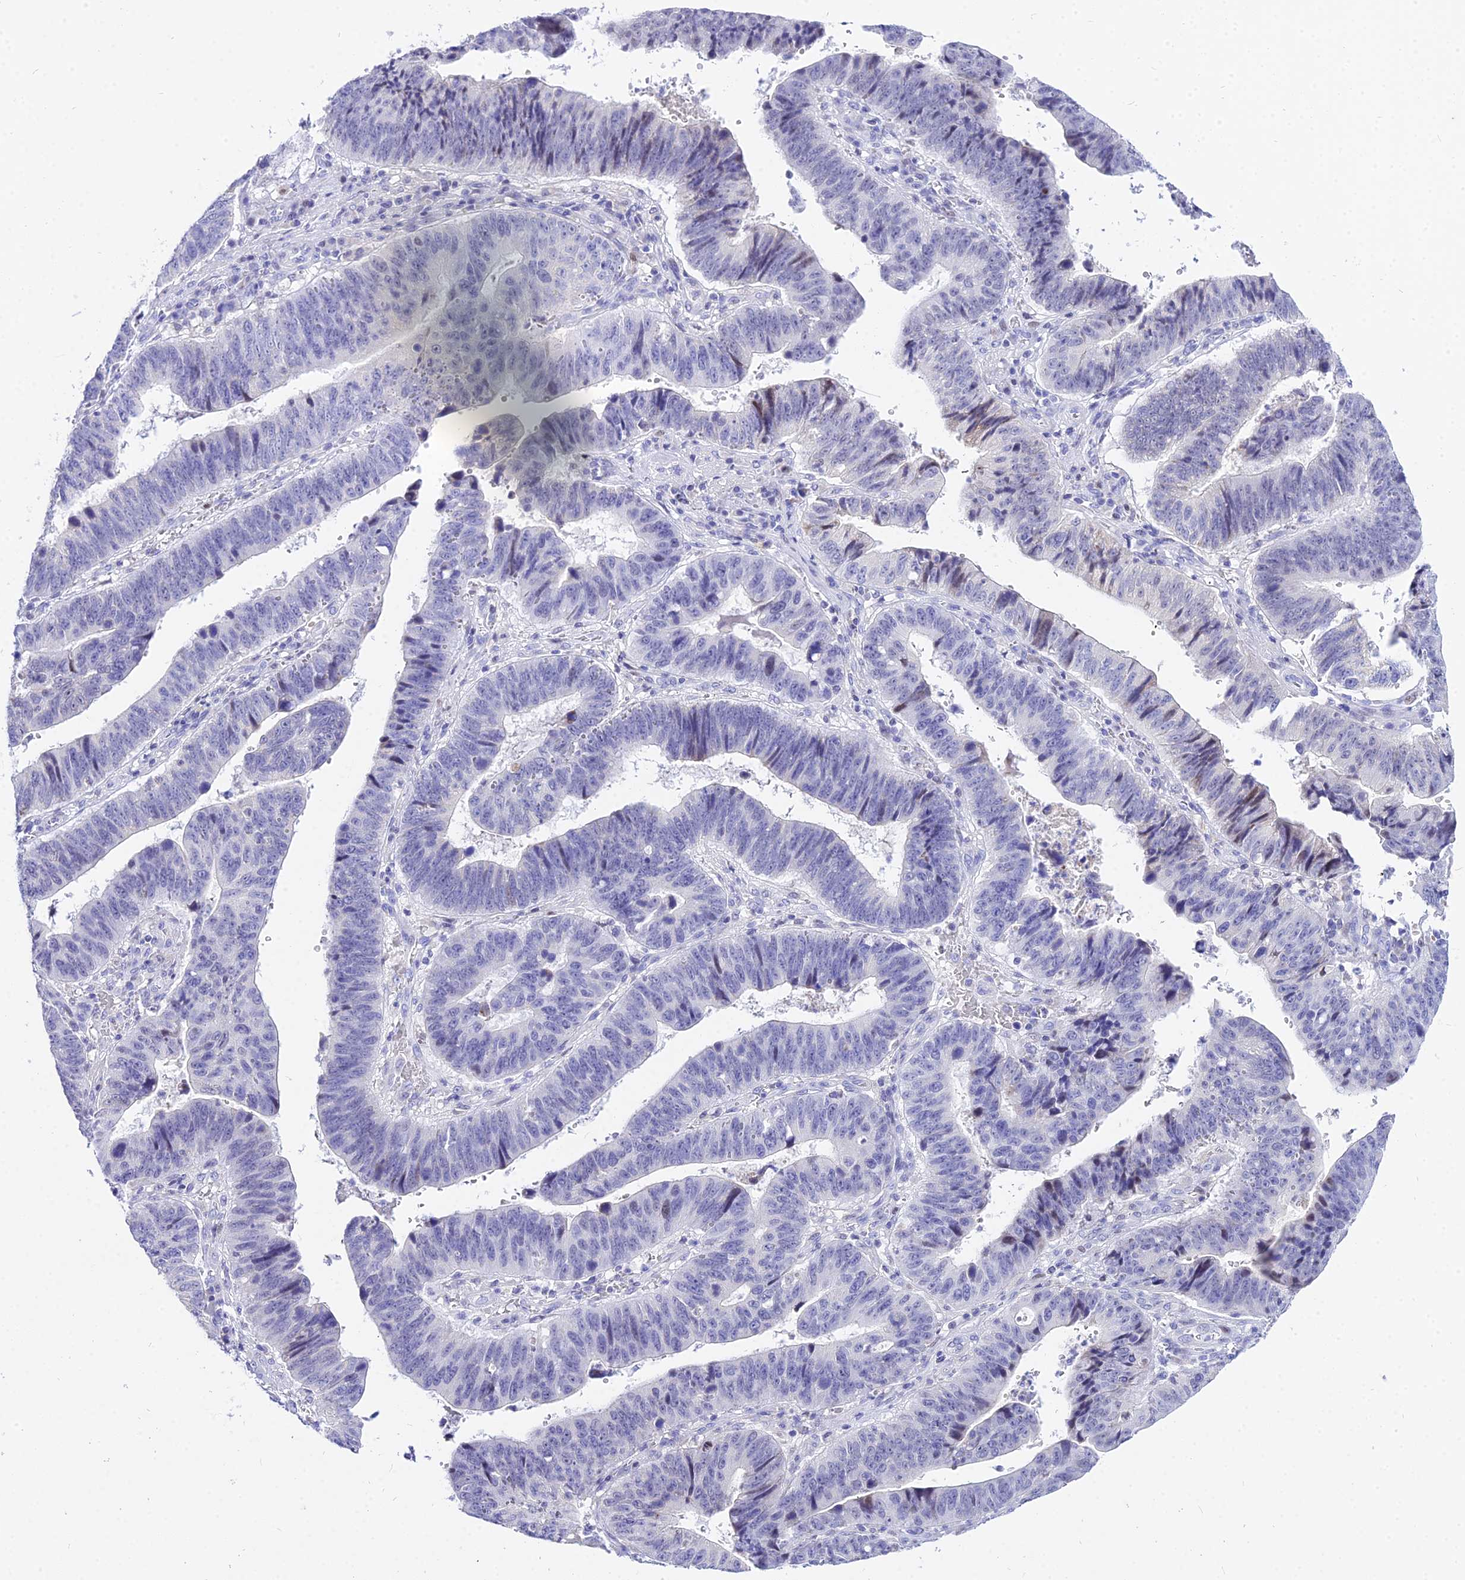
{"staining": {"intensity": "negative", "quantity": "none", "location": "none"}, "tissue": "stomach cancer", "cell_type": "Tumor cells", "image_type": "cancer", "snomed": [{"axis": "morphology", "description": "Adenocarcinoma, NOS"}, {"axis": "topography", "description": "Stomach"}], "caption": "IHC of stomach cancer reveals no staining in tumor cells.", "gene": "CARD18", "patient": {"sex": "male", "age": 59}}